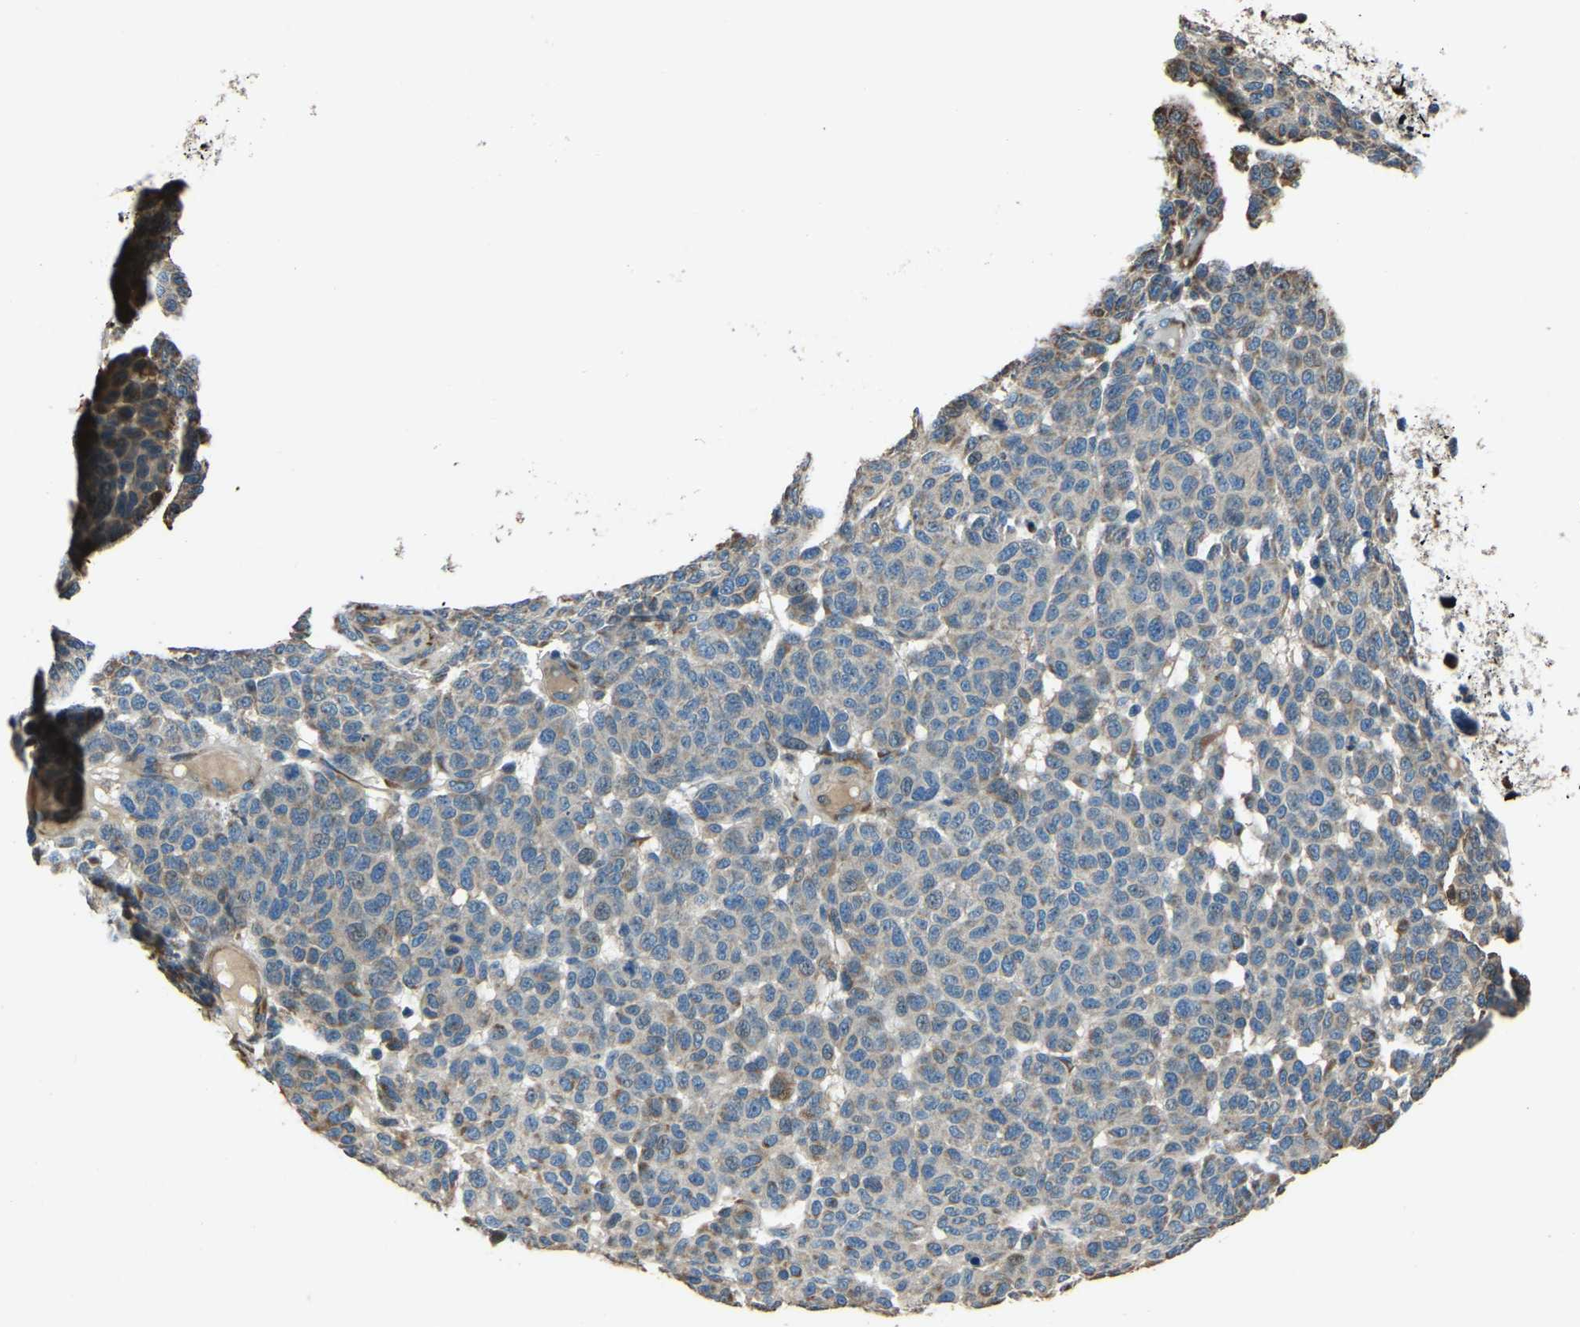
{"staining": {"intensity": "negative", "quantity": "none", "location": "none"}, "tissue": "melanoma", "cell_type": "Tumor cells", "image_type": "cancer", "snomed": [{"axis": "morphology", "description": "Malignant melanoma, NOS"}, {"axis": "topography", "description": "Skin"}], "caption": "Immunohistochemistry (IHC) of human malignant melanoma exhibits no expression in tumor cells.", "gene": "COL3A1", "patient": {"sex": "male", "age": 59}}